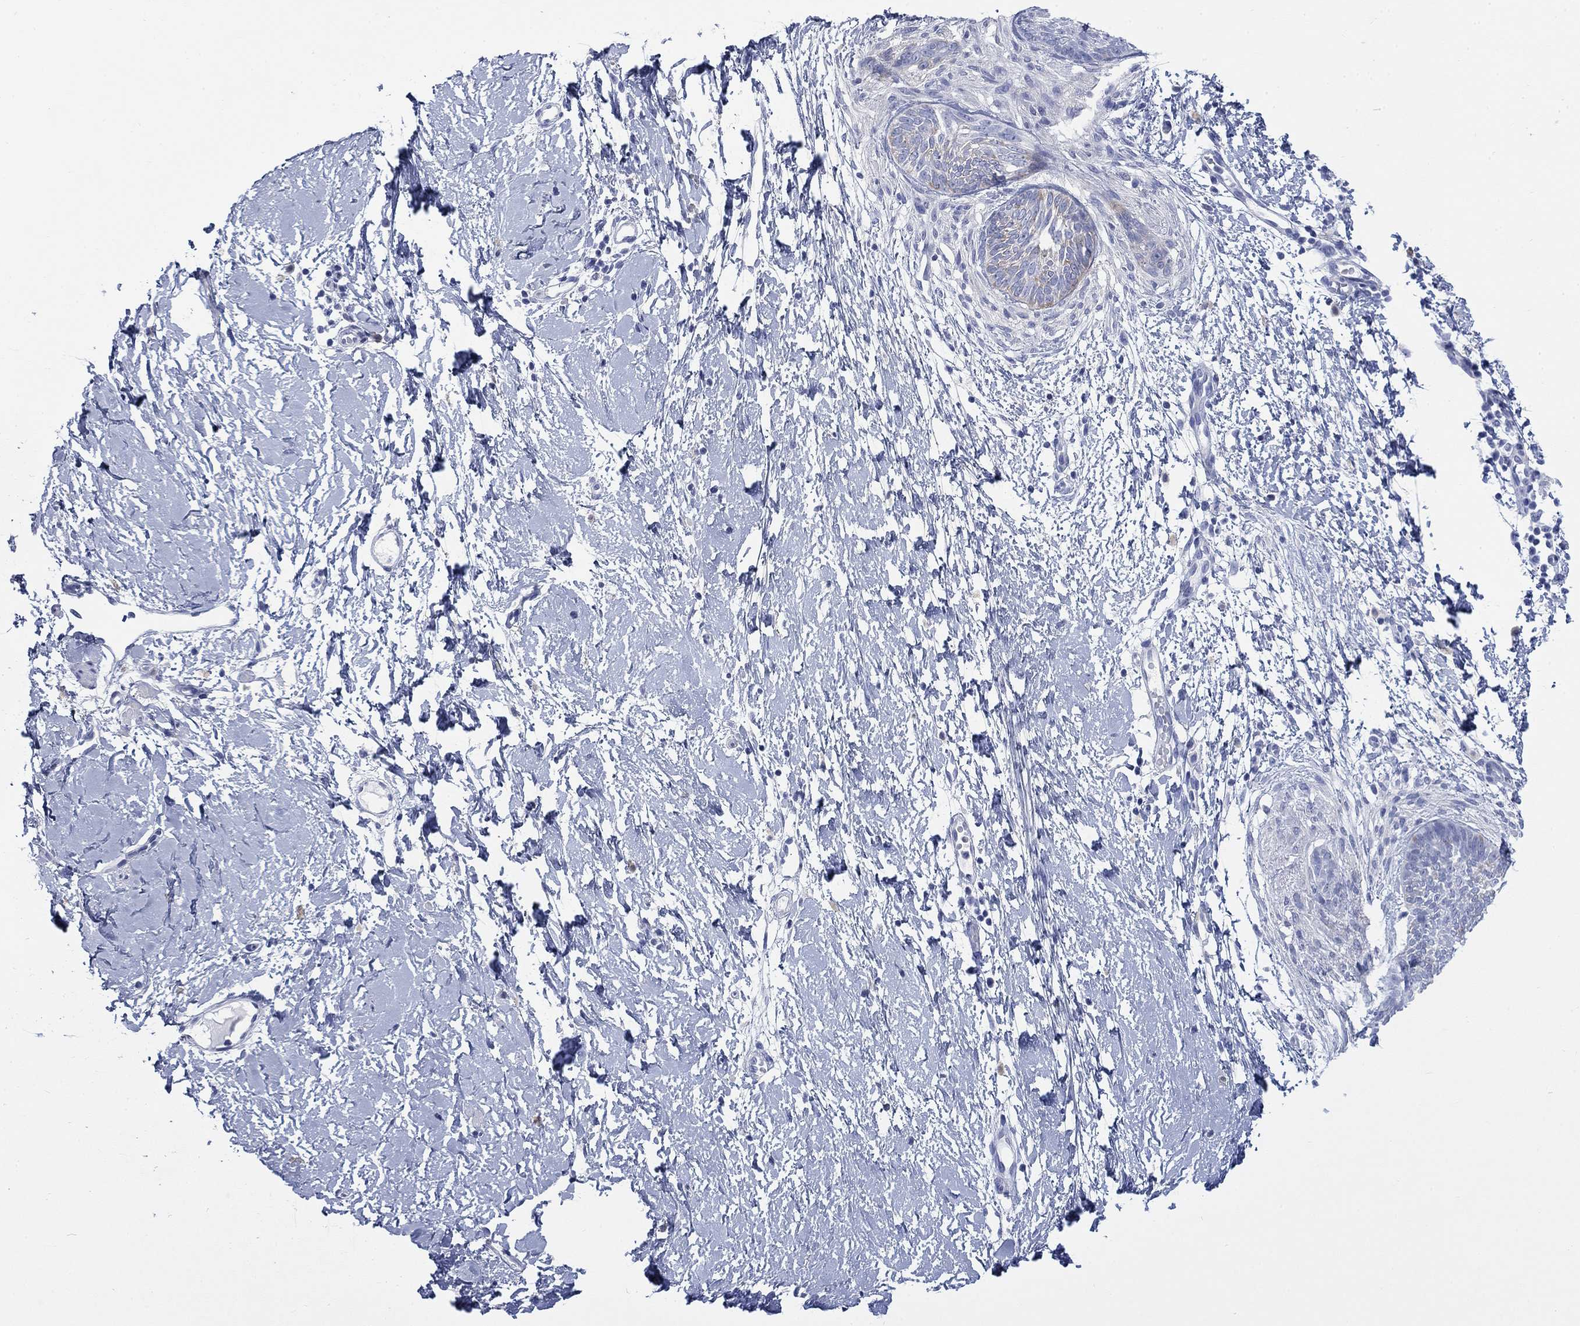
{"staining": {"intensity": "weak", "quantity": "<25%", "location": "cytoplasmic/membranous"}, "tissue": "skin cancer", "cell_type": "Tumor cells", "image_type": "cancer", "snomed": [{"axis": "morphology", "description": "Normal tissue, NOS"}, {"axis": "morphology", "description": "Basal cell carcinoma"}, {"axis": "topography", "description": "Skin"}], "caption": "The IHC image has no significant positivity in tumor cells of skin basal cell carcinoma tissue. Brightfield microscopy of immunohistochemistry (IHC) stained with DAB (3,3'-diaminobenzidine) (brown) and hematoxylin (blue), captured at high magnification.", "gene": "IGF2BP3", "patient": {"sex": "male", "age": 84}}